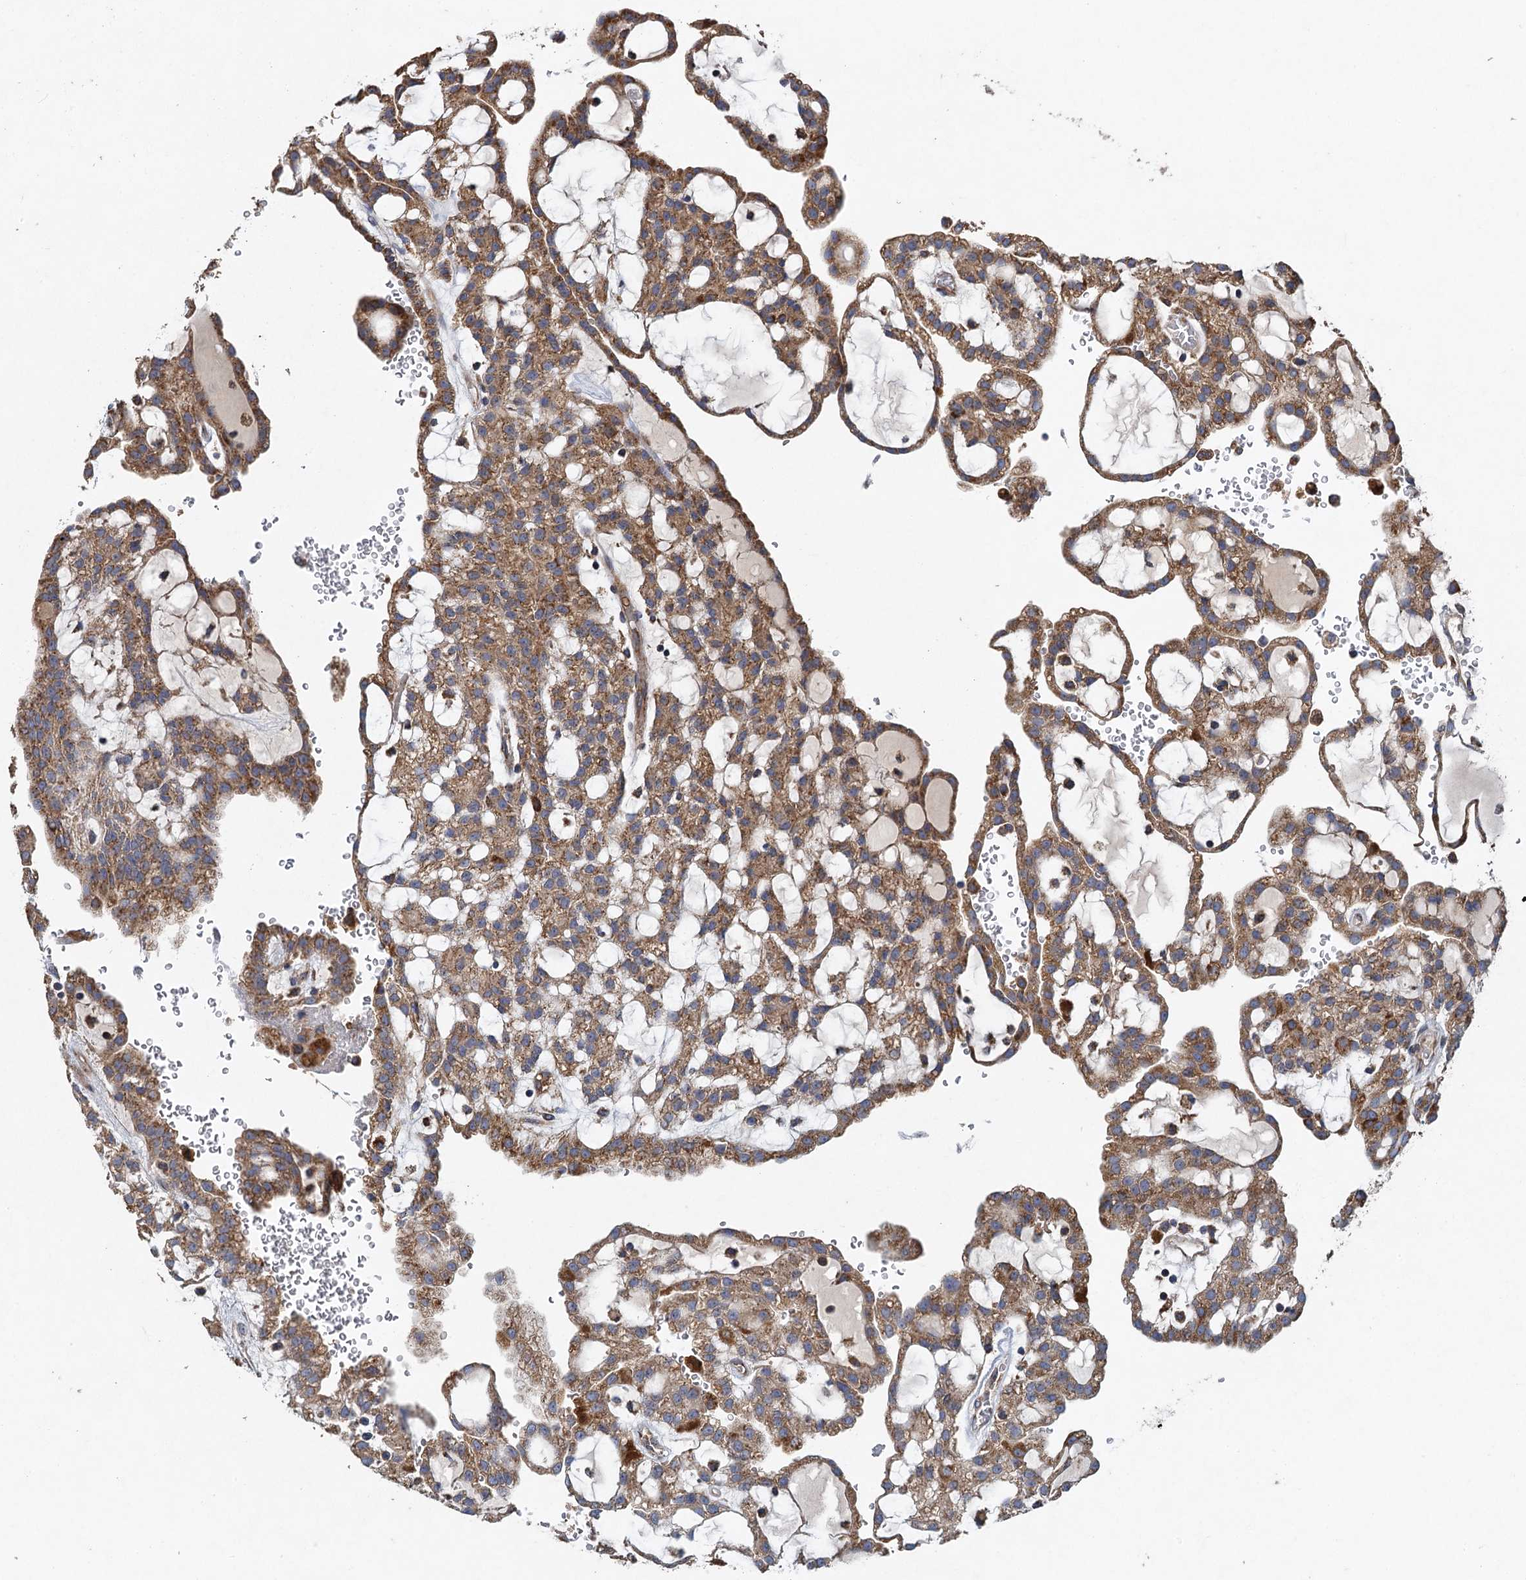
{"staining": {"intensity": "moderate", "quantity": ">75%", "location": "cytoplasmic/membranous"}, "tissue": "renal cancer", "cell_type": "Tumor cells", "image_type": "cancer", "snomed": [{"axis": "morphology", "description": "Adenocarcinoma, NOS"}, {"axis": "topography", "description": "Kidney"}], "caption": "Immunohistochemical staining of renal cancer (adenocarcinoma) exhibits medium levels of moderate cytoplasmic/membranous staining in approximately >75% of tumor cells.", "gene": "BCS1L", "patient": {"sex": "male", "age": 63}}